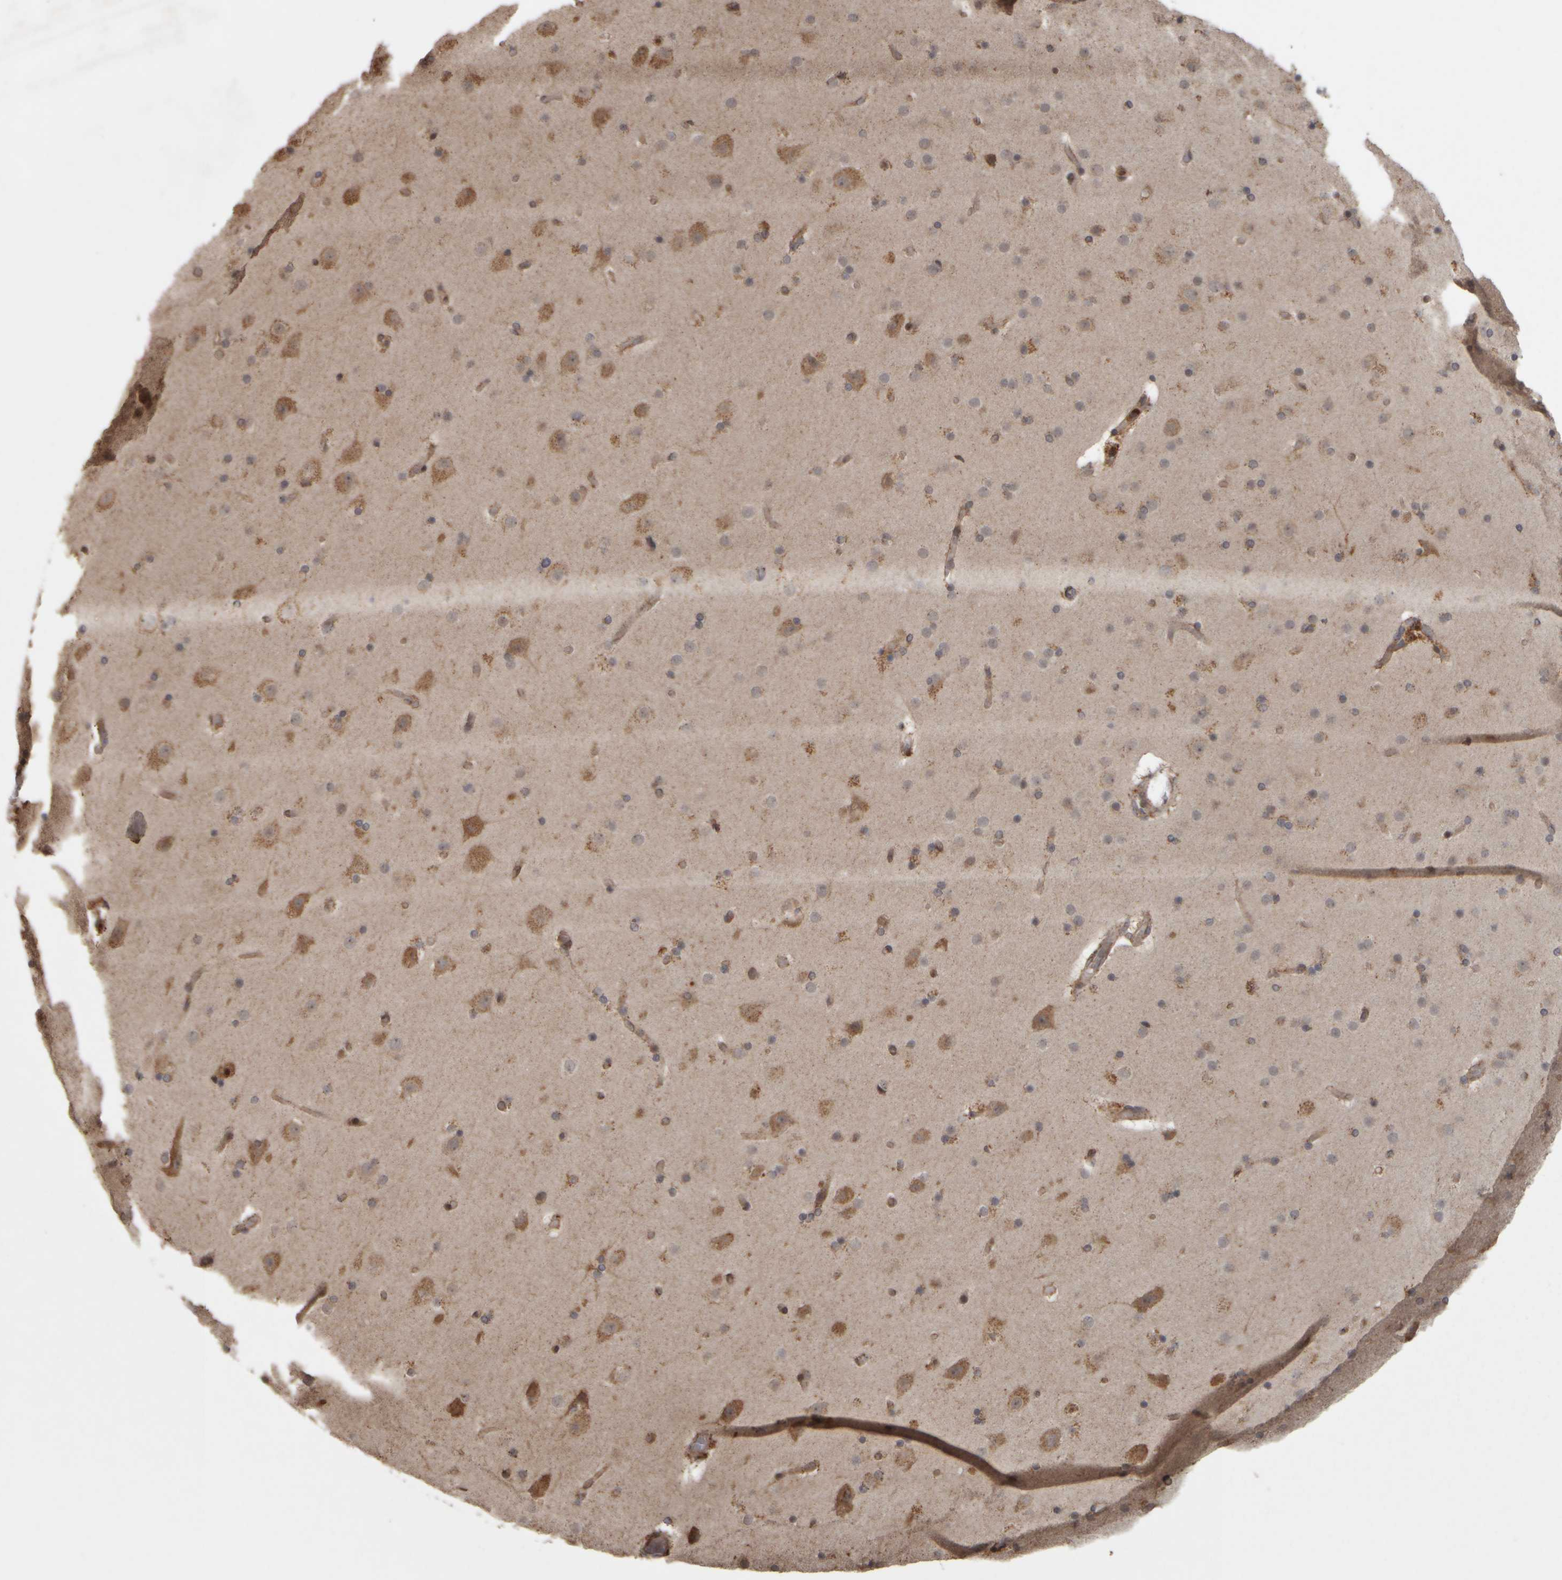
{"staining": {"intensity": "moderate", "quantity": ">75%", "location": "cytoplasmic/membranous"}, "tissue": "cerebral cortex", "cell_type": "Endothelial cells", "image_type": "normal", "snomed": [{"axis": "morphology", "description": "Normal tissue, NOS"}, {"axis": "topography", "description": "Cerebral cortex"}], "caption": "DAB immunohistochemical staining of normal cerebral cortex reveals moderate cytoplasmic/membranous protein positivity in about >75% of endothelial cells. The protein of interest is stained brown, and the nuclei are stained in blue (DAB IHC with brightfield microscopy, high magnification).", "gene": "AGBL3", "patient": {"sex": "male", "age": 57}}